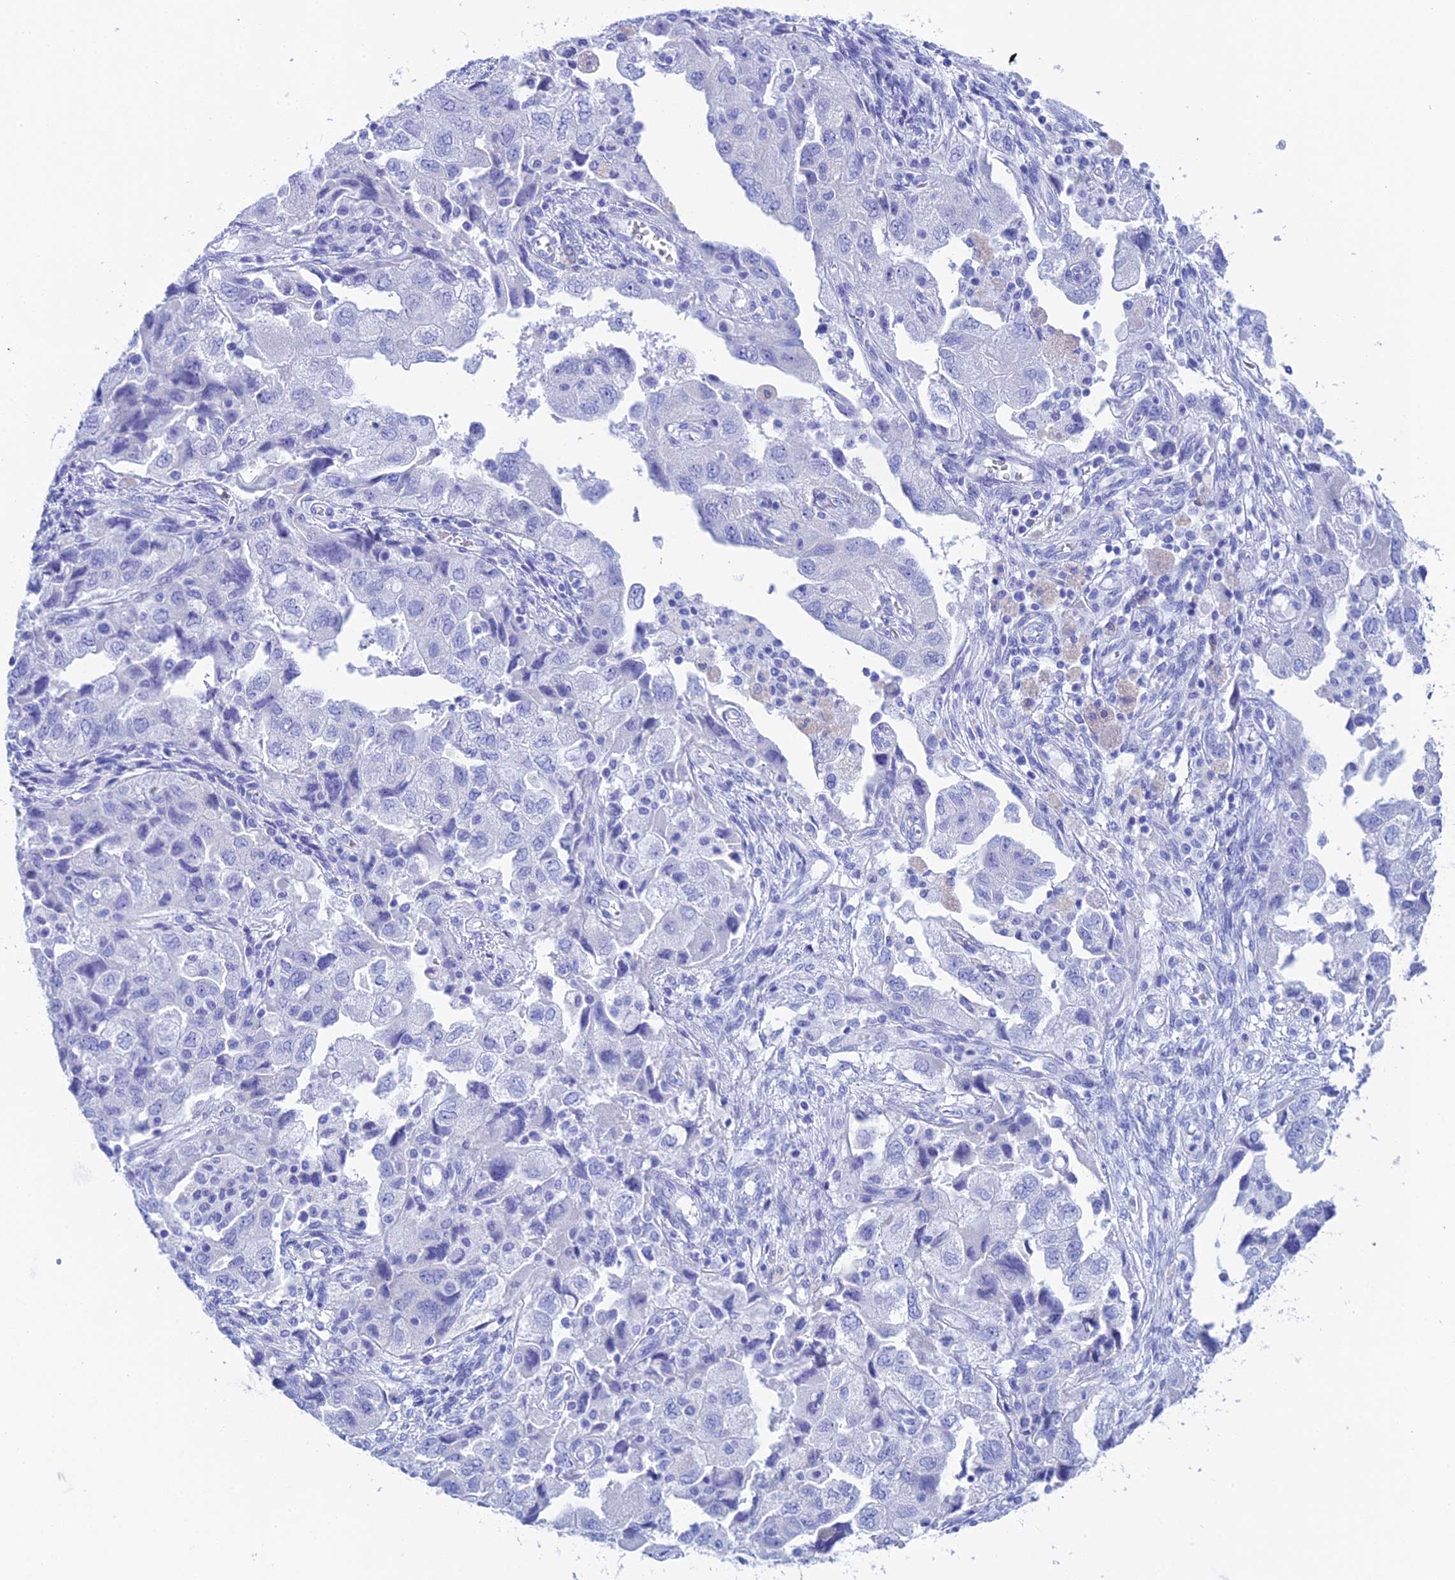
{"staining": {"intensity": "negative", "quantity": "none", "location": "none"}, "tissue": "ovarian cancer", "cell_type": "Tumor cells", "image_type": "cancer", "snomed": [{"axis": "morphology", "description": "Carcinoma, NOS"}, {"axis": "morphology", "description": "Cystadenocarcinoma, serous, NOS"}, {"axis": "topography", "description": "Ovary"}], "caption": "Immunohistochemistry micrograph of neoplastic tissue: human ovarian cancer (serous cystadenocarcinoma) stained with DAB (3,3'-diaminobenzidine) demonstrates no significant protein expression in tumor cells.", "gene": "TEX101", "patient": {"sex": "female", "age": 69}}